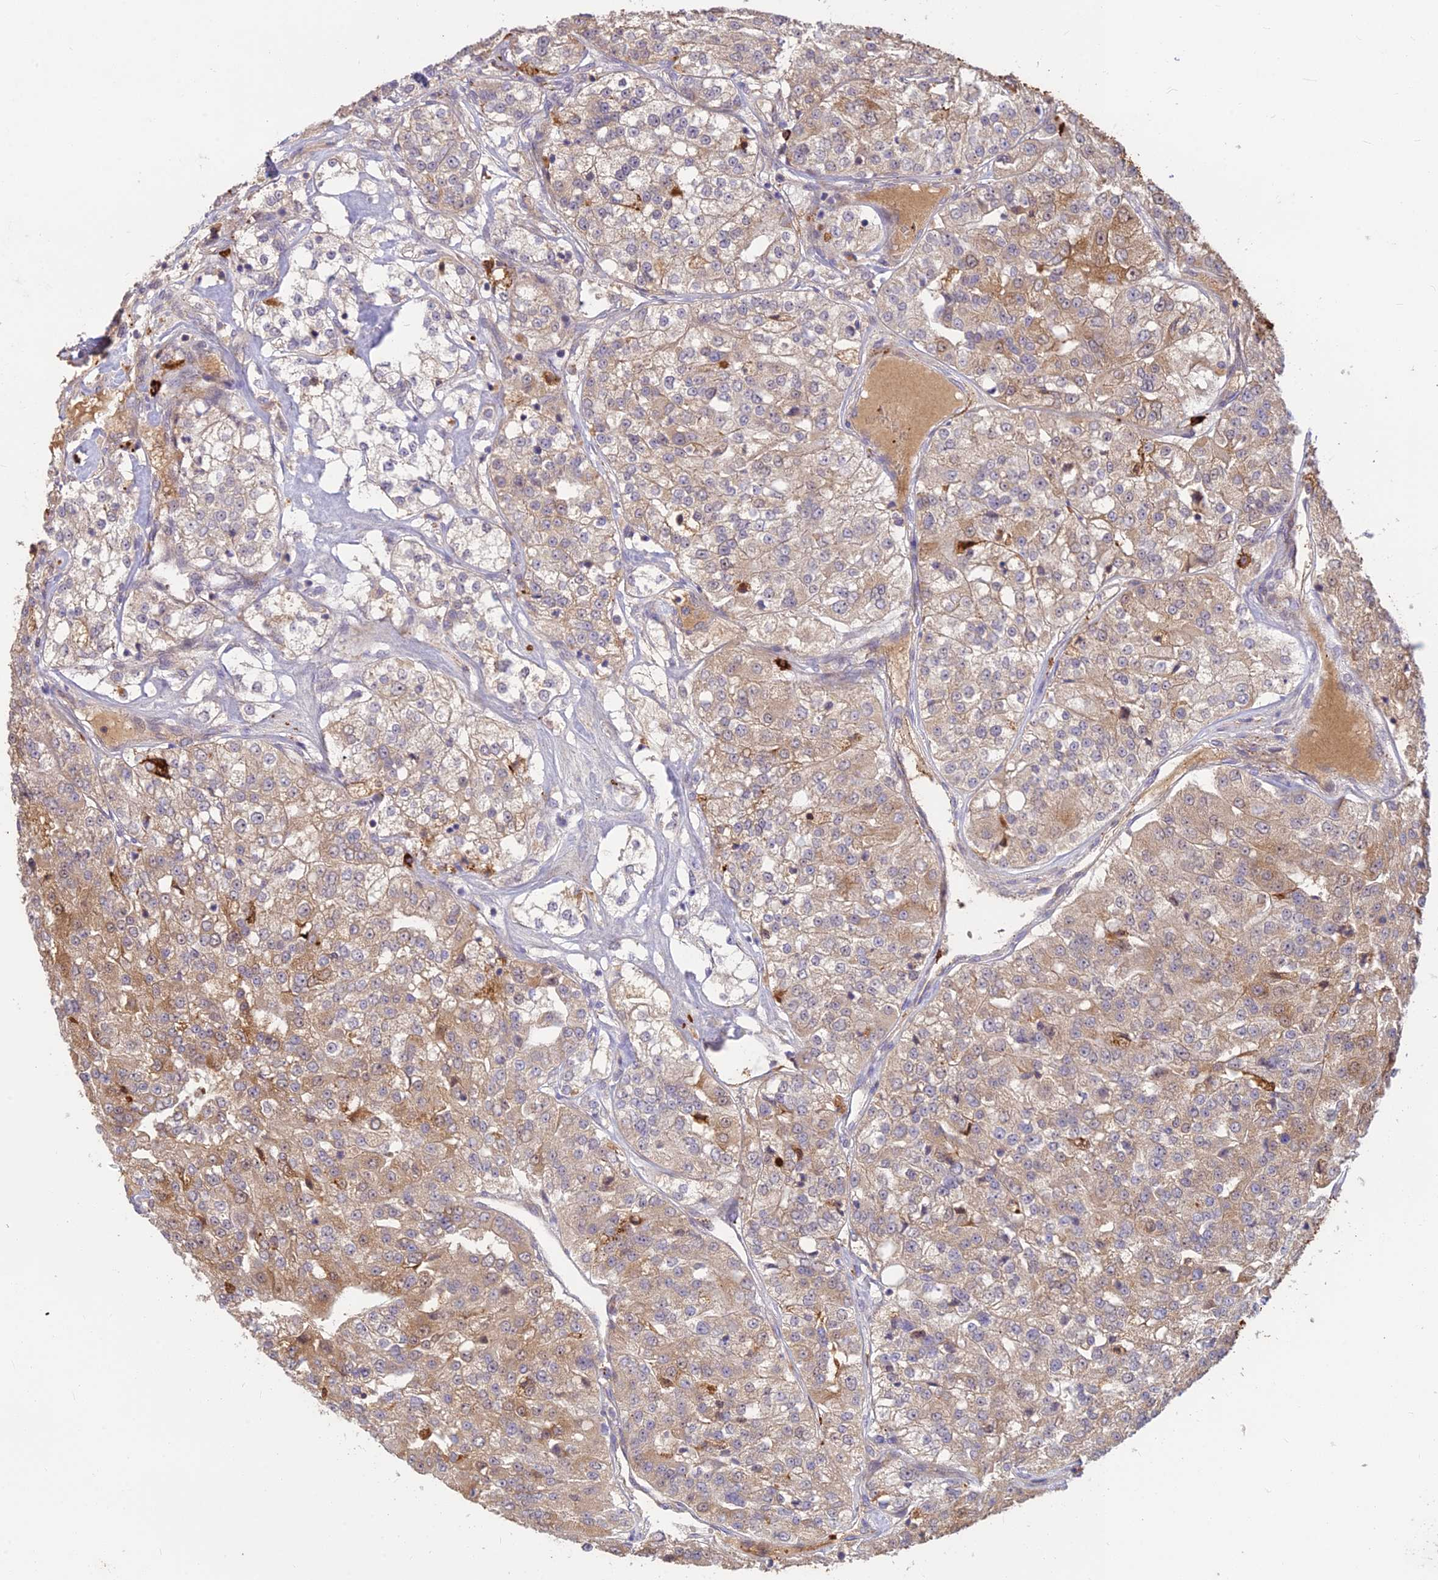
{"staining": {"intensity": "weak", "quantity": "25%-75%", "location": "cytoplasmic/membranous"}, "tissue": "renal cancer", "cell_type": "Tumor cells", "image_type": "cancer", "snomed": [{"axis": "morphology", "description": "Adenocarcinoma, NOS"}, {"axis": "topography", "description": "Kidney"}], "caption": "Protein staining displays weak cytoplasmic/membranous positivity in about 25%-75% of tumor cells in renal cancer (adenocarcinoma).", "gene": "ASPDH", "patient": {"sex": "female", "age": 63}}